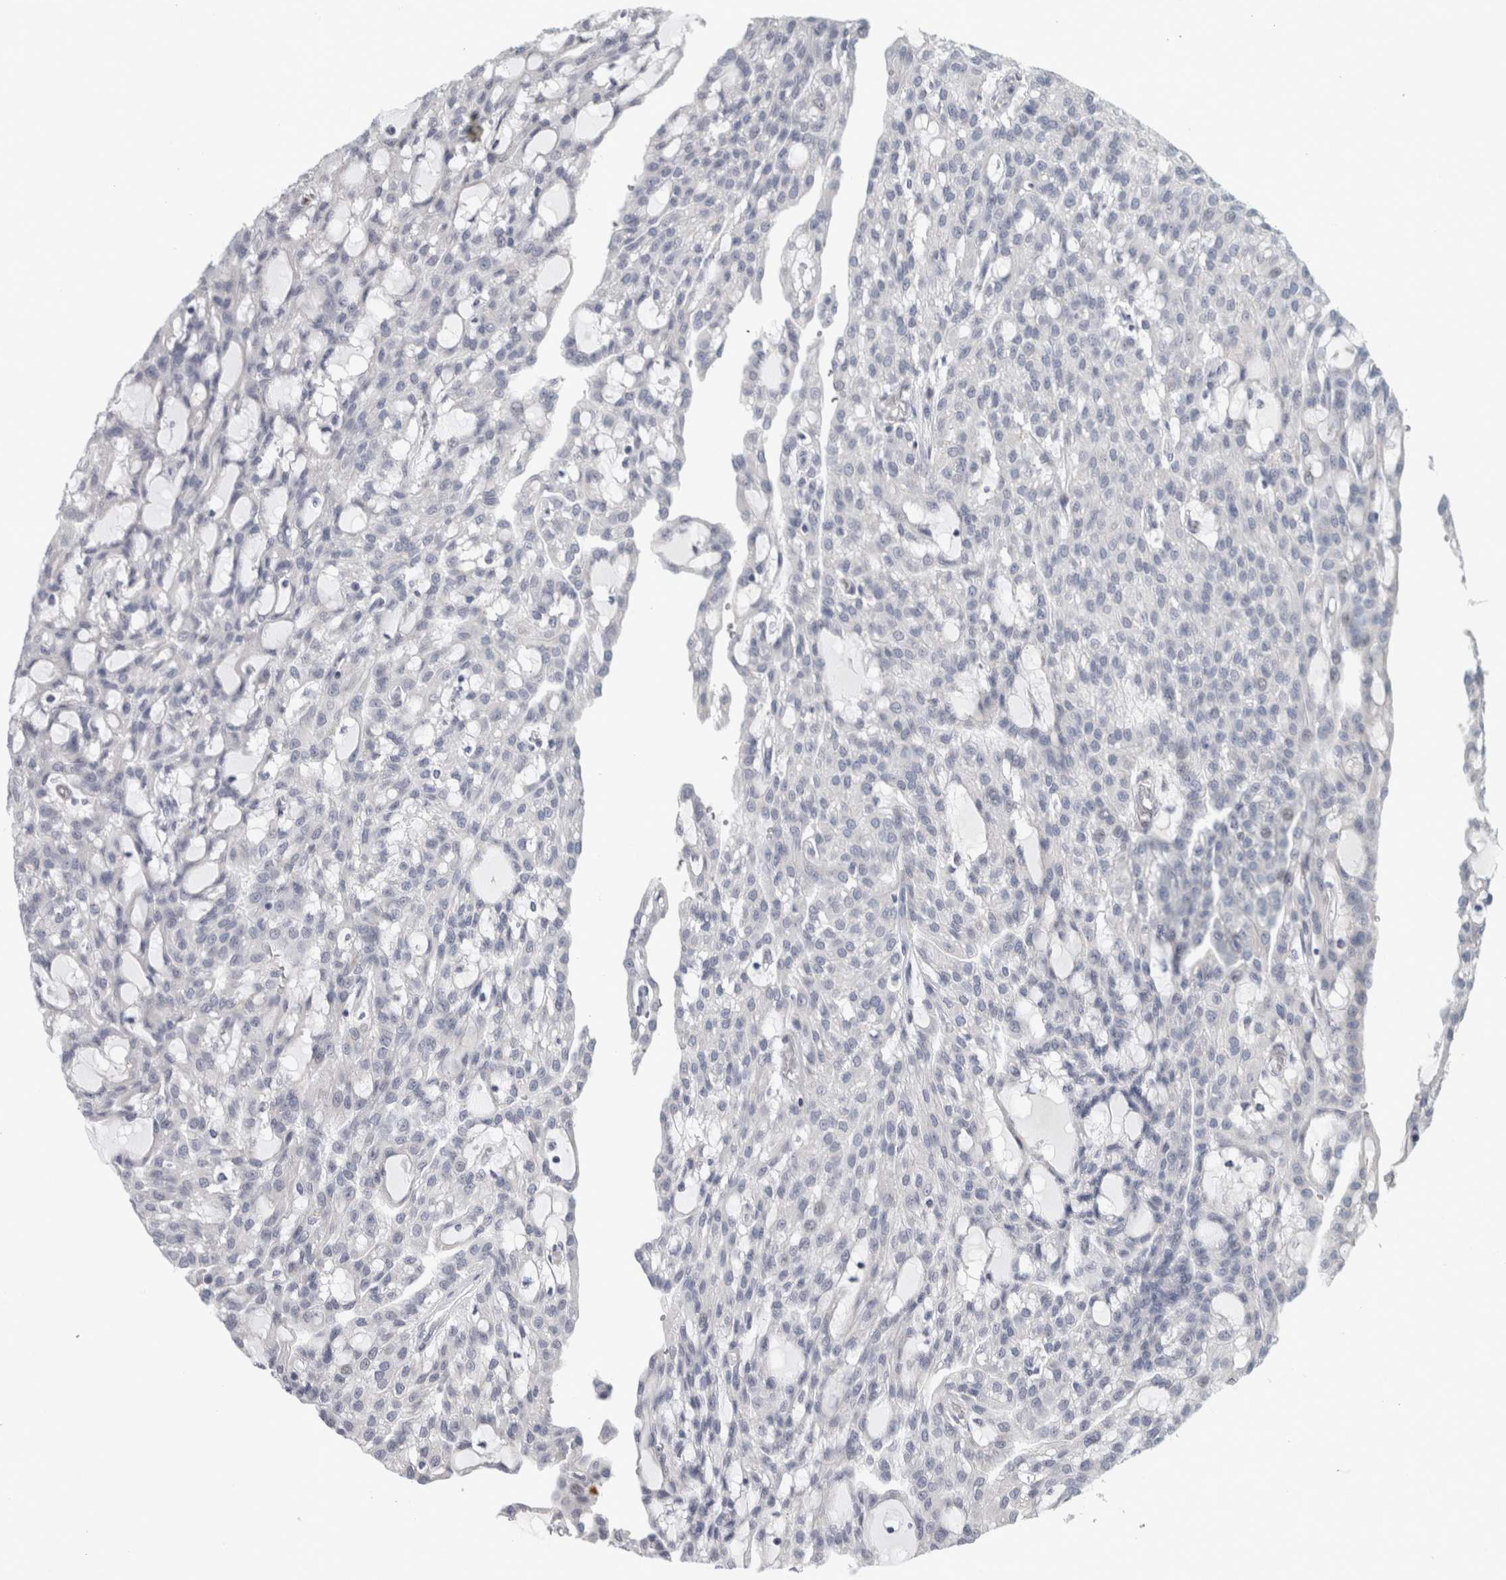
{"staining": {"intensity": "negative", "quantity": "none", "location": "none"}, "tissue": "renal cancer", "cell_type": "Tumor cells", "image_type": "cancer", "snomed": [{"axis": "morphology", "description": "Adenocarcinoma, NOS"}, {"axis": "topography", "description": "Kidney"}], "caption": "The photomicrograph reveals no staining of tumor cells in renal cancer (adenocarcinoma). (DAB immunohistochemistry (IHC), high magnification).", "gene": "CPE", "patient": {"sex": "male", "age": 63}}